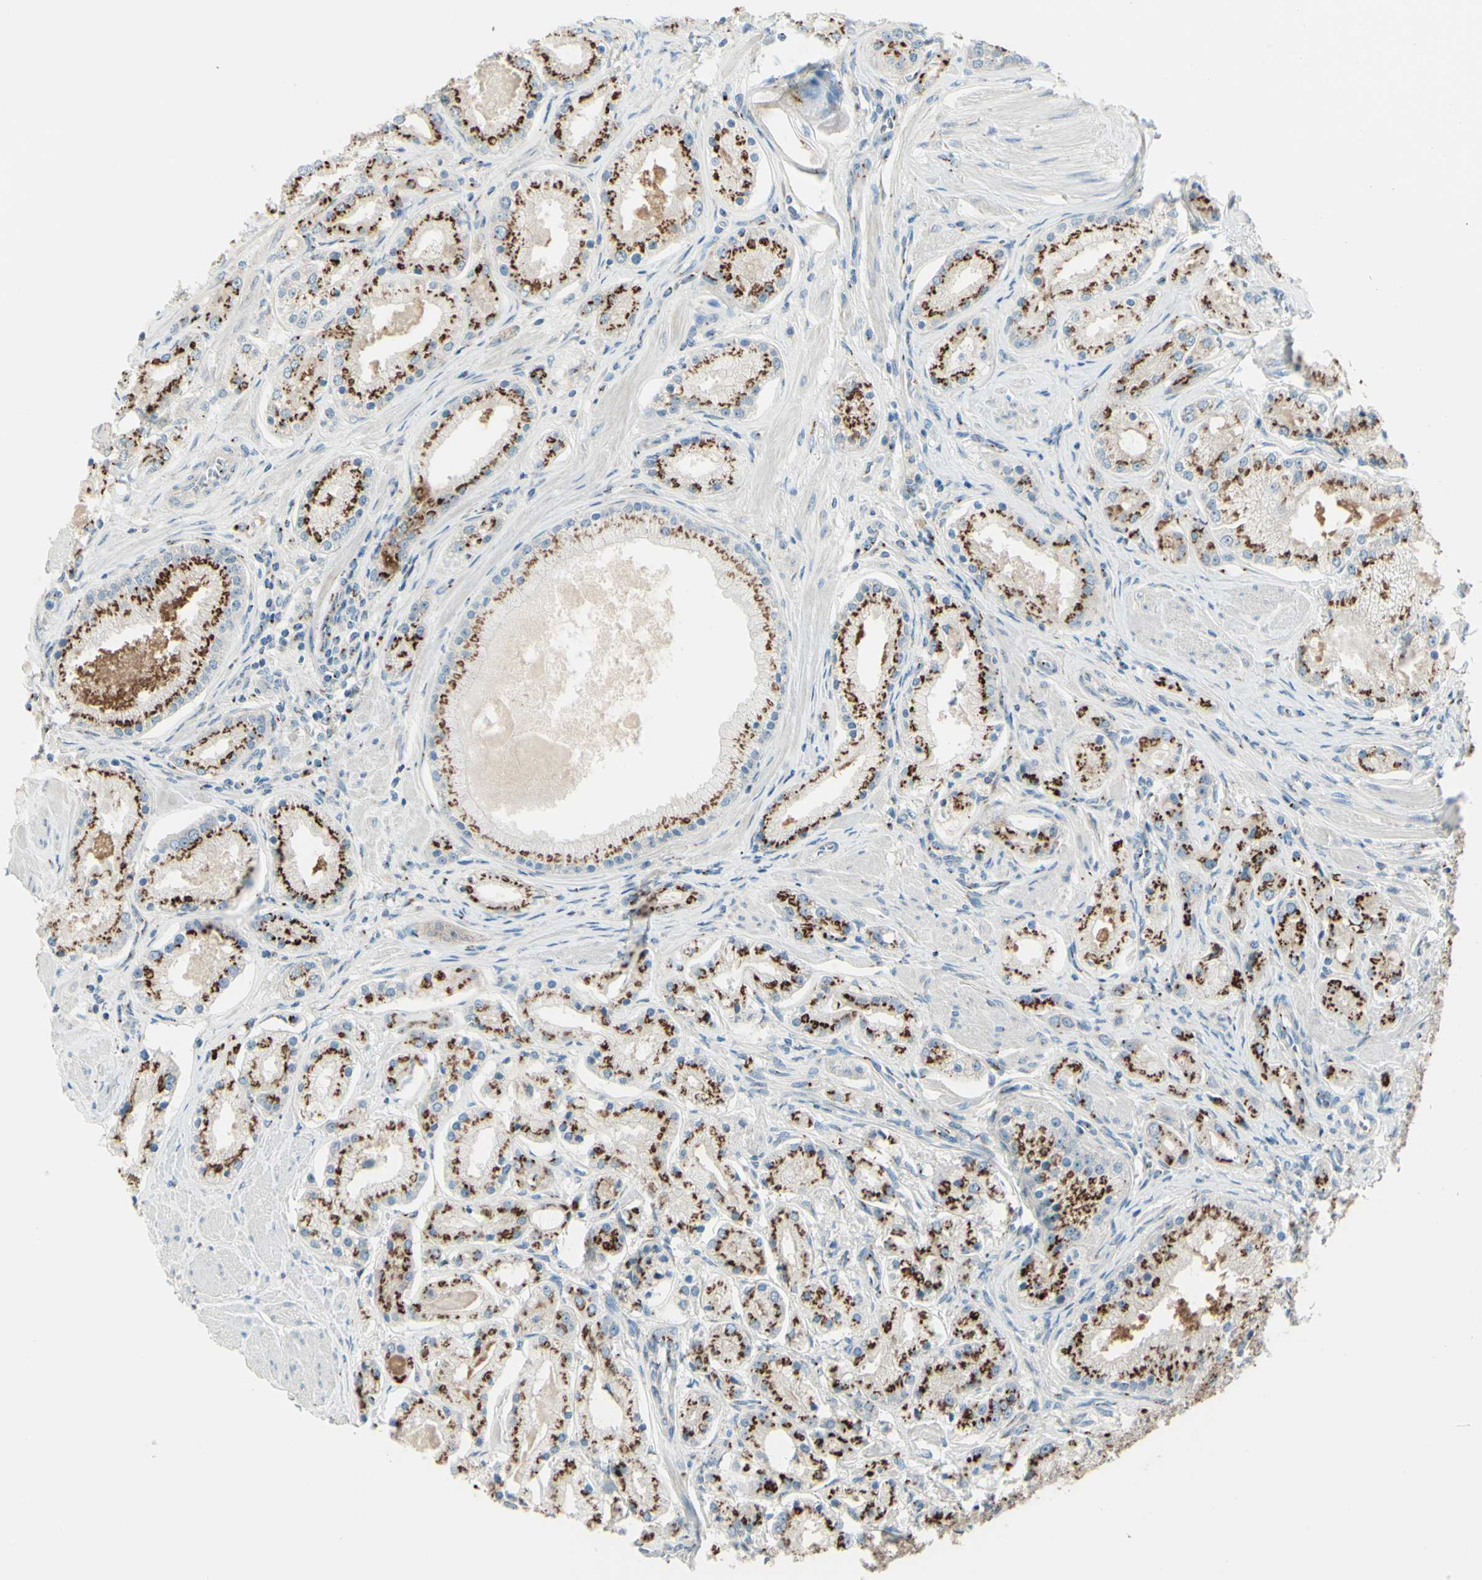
{"staining": {"intensity": "strong", "quantity": ">75%", "location": "cytoplasmic/membranous"}, "tissue": "prostate cancer", "cell_type": "Tumor cells", "image_type": "cancer", "snomed": [{"axis": "morphology", "description": "Adenocarcinoma, High grade"}, {"axis": "topography", "description": "Prostate"}], "caption": "Adenocarcinoma (high-grade) (prostate) was stained to show a protein in brown. There is high levels of strong cytoplasmic/membranous expression in approximately >75% of tumor cells.", "gene": "B4GALT1", "patient": {"sex": "male", "age": 66}}